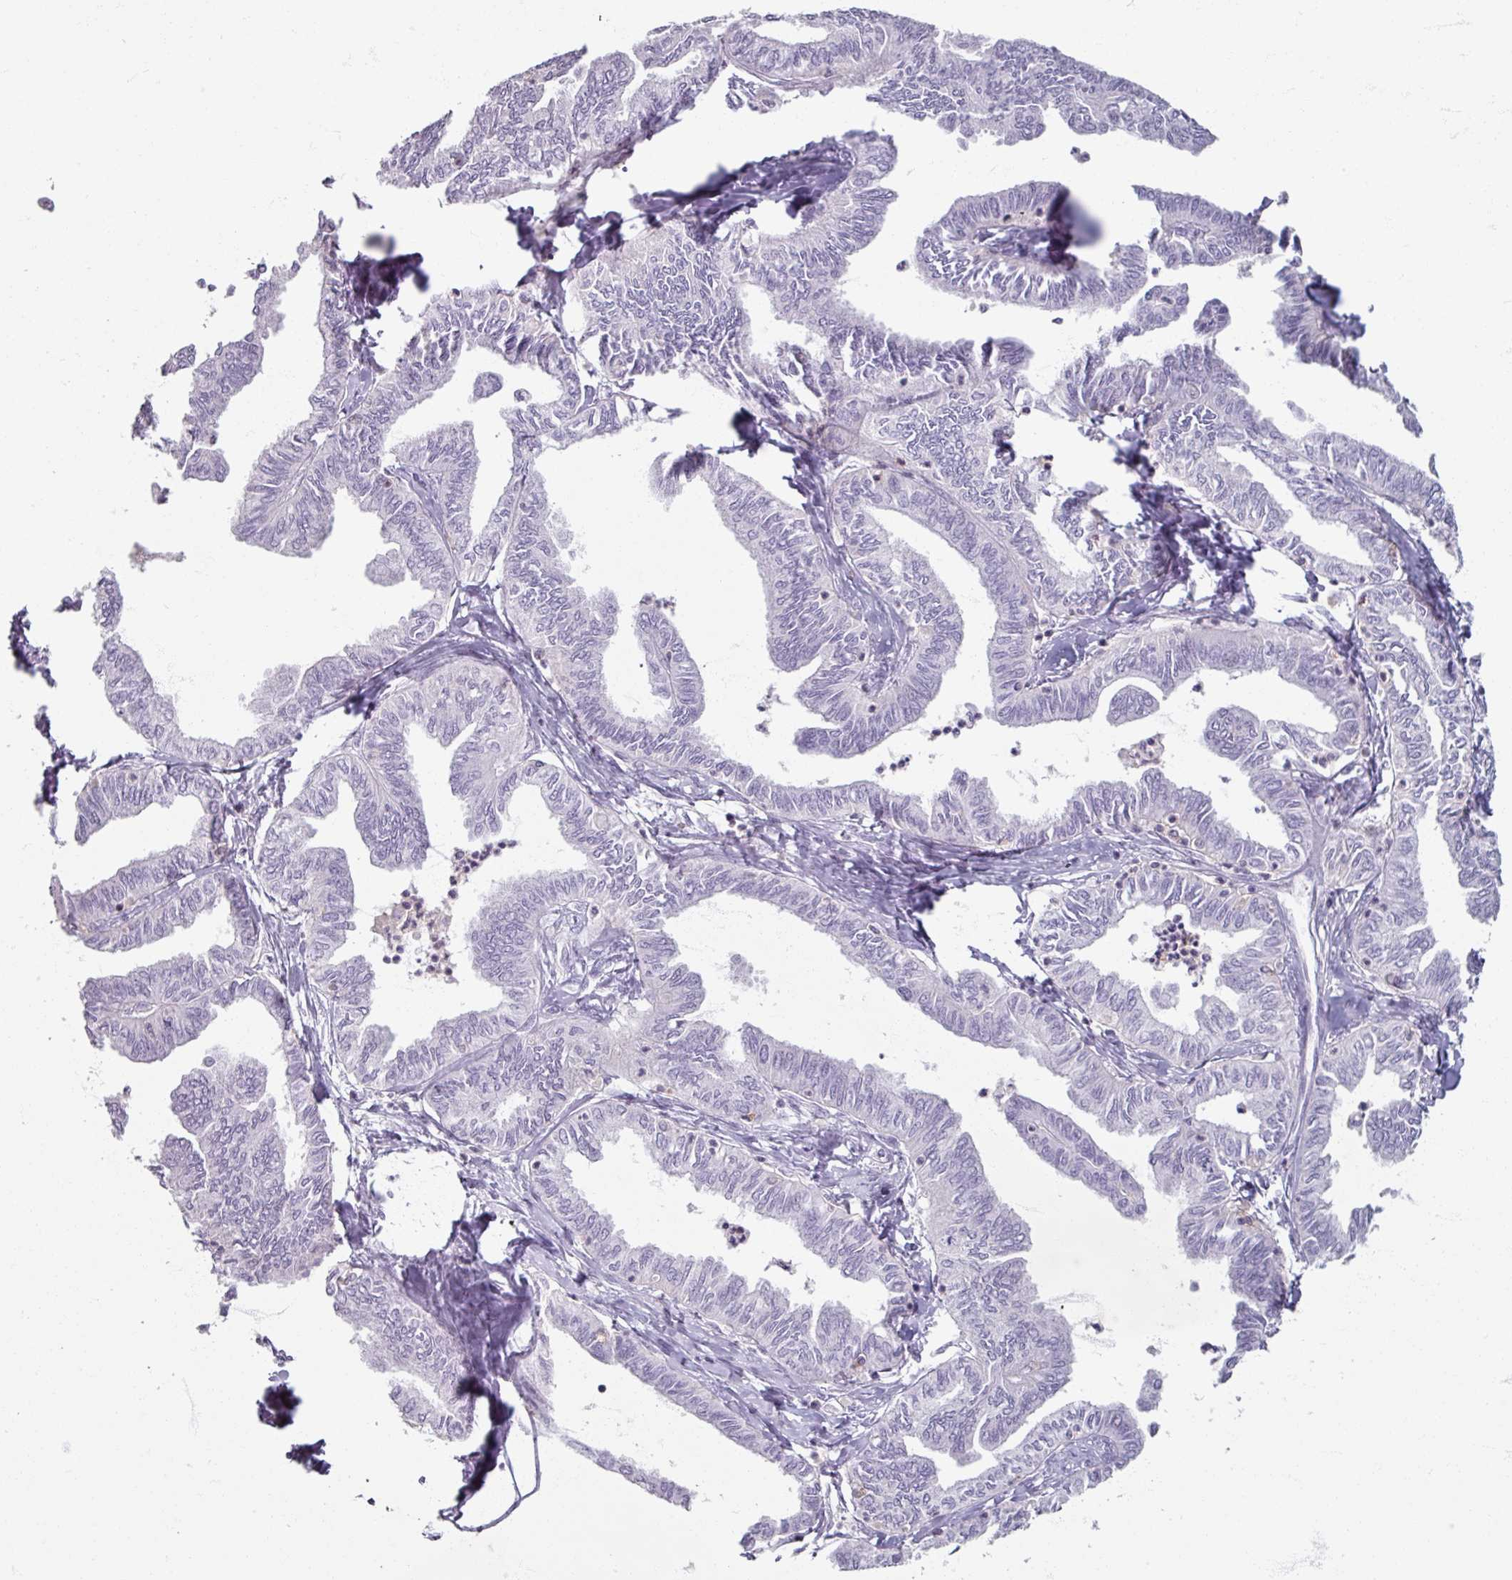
{"staining": {"intensity": "negative", "quantity": "none", "location": "none"}, "tissue": "ovarian cancer", "cell_type": "Tumor cells", "image_type": "cancer", "snomed": [{"axis": "morphology", "description": "Carcinoma, endometroid"}, {"axis": "topography", "description": "Ovary"}], "caption": "This is an immunohistochemistry (IHC) image of human endometroid carcinoma (ovarian). There is no expression in tumor cells.", "gene": "PTPRC", "patient": {"sex": "female", "age": 70}}